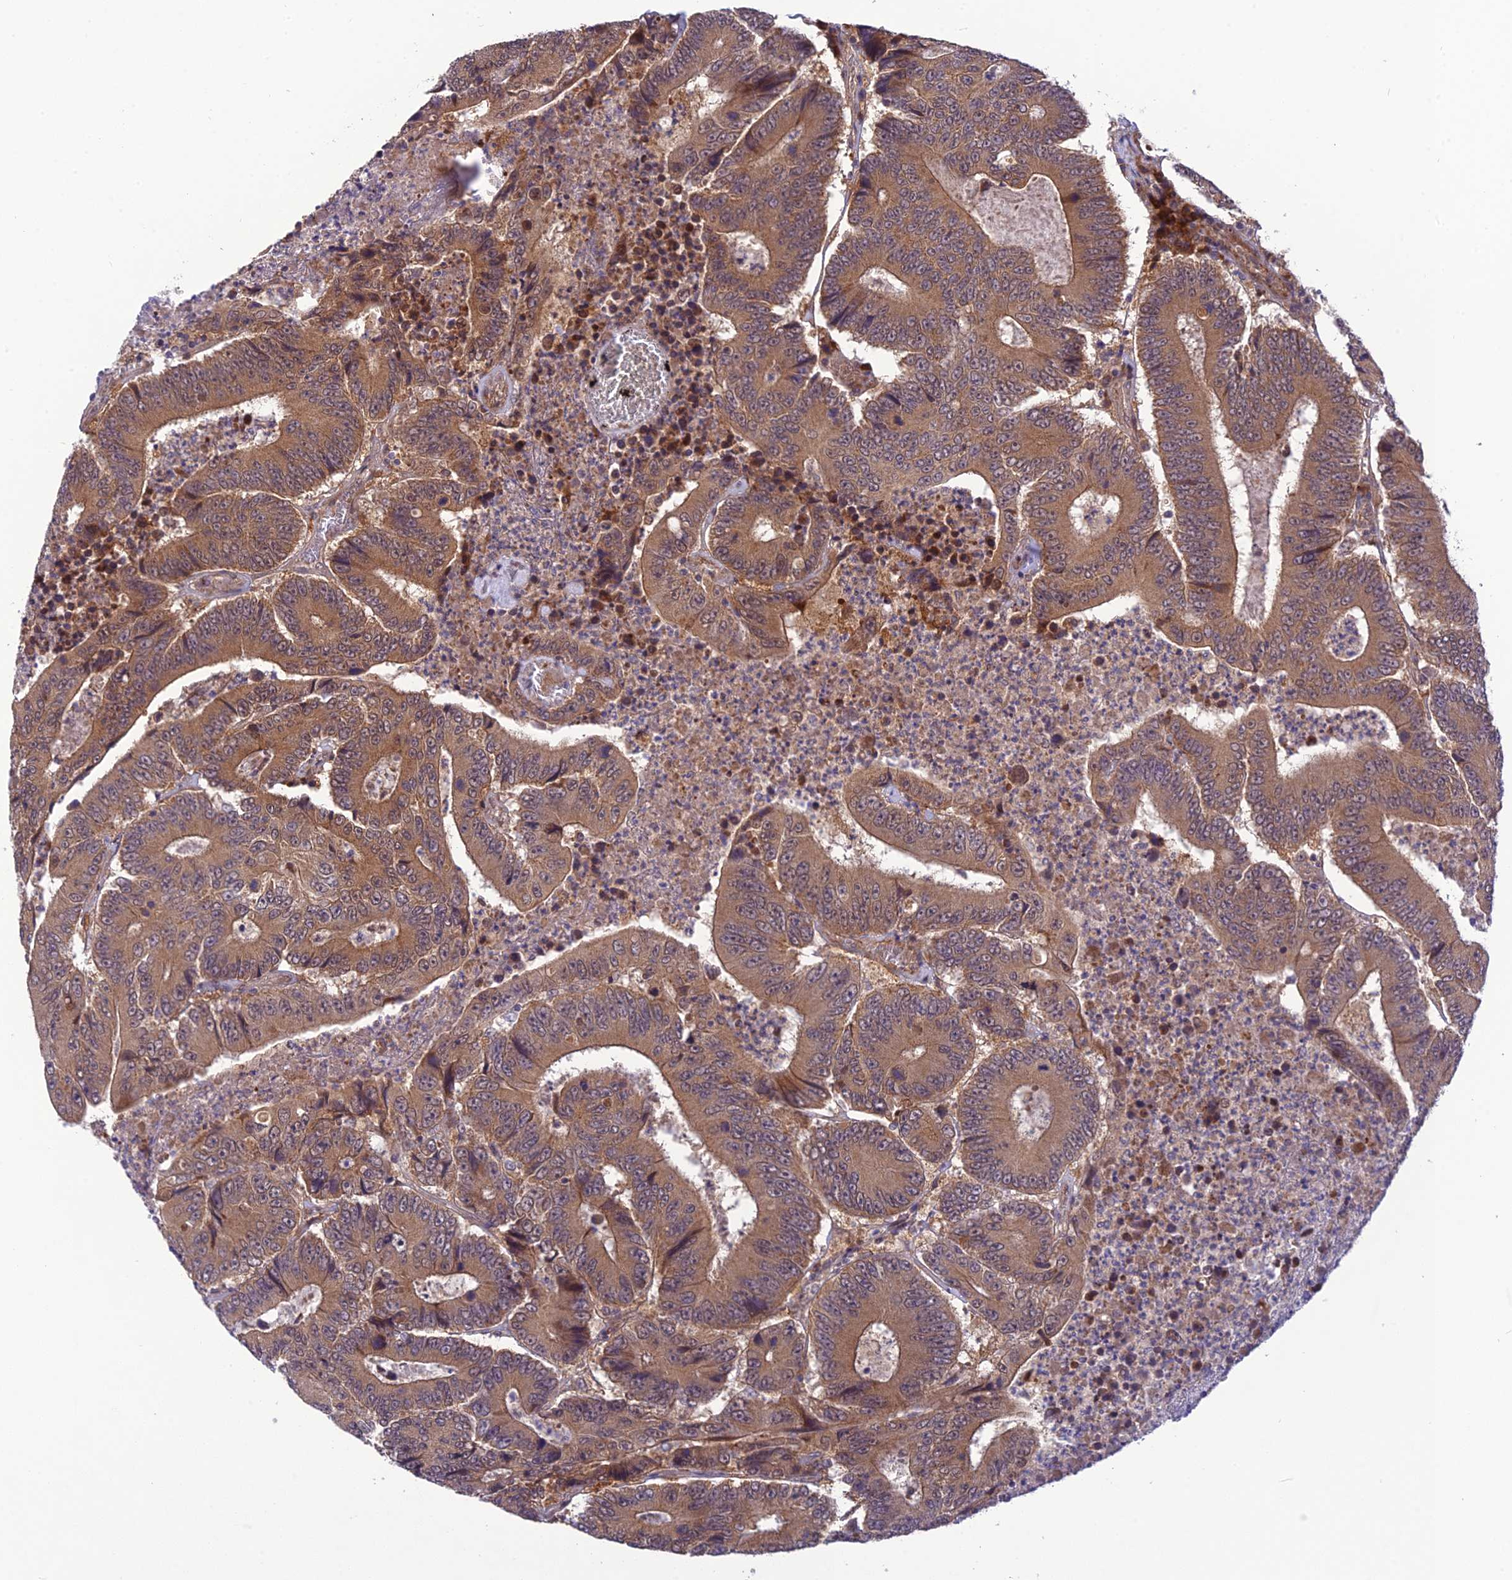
{"staining": {"intensity": "moderate", "quantity": ">75%", "location": "cytoplasmic/membranous"}, "tissue": "colorectal cancer", "cell_type": "Tumor cells", "image_type": "cancer", "snomed": [{"axis": "morphology", "description": "Adenocarcinoma, NOS"}, {"axis": "topography", "description": "Colon"}], "caption": "Immunohistochemical staining of adenocarcinoma (colorectal) reveals medium levels of moderate cytoplasmic/membranous positivity in approximately >75% of tumor cells.", "gene": "UROS", "patient": {"sex": "male", "age": 83}}